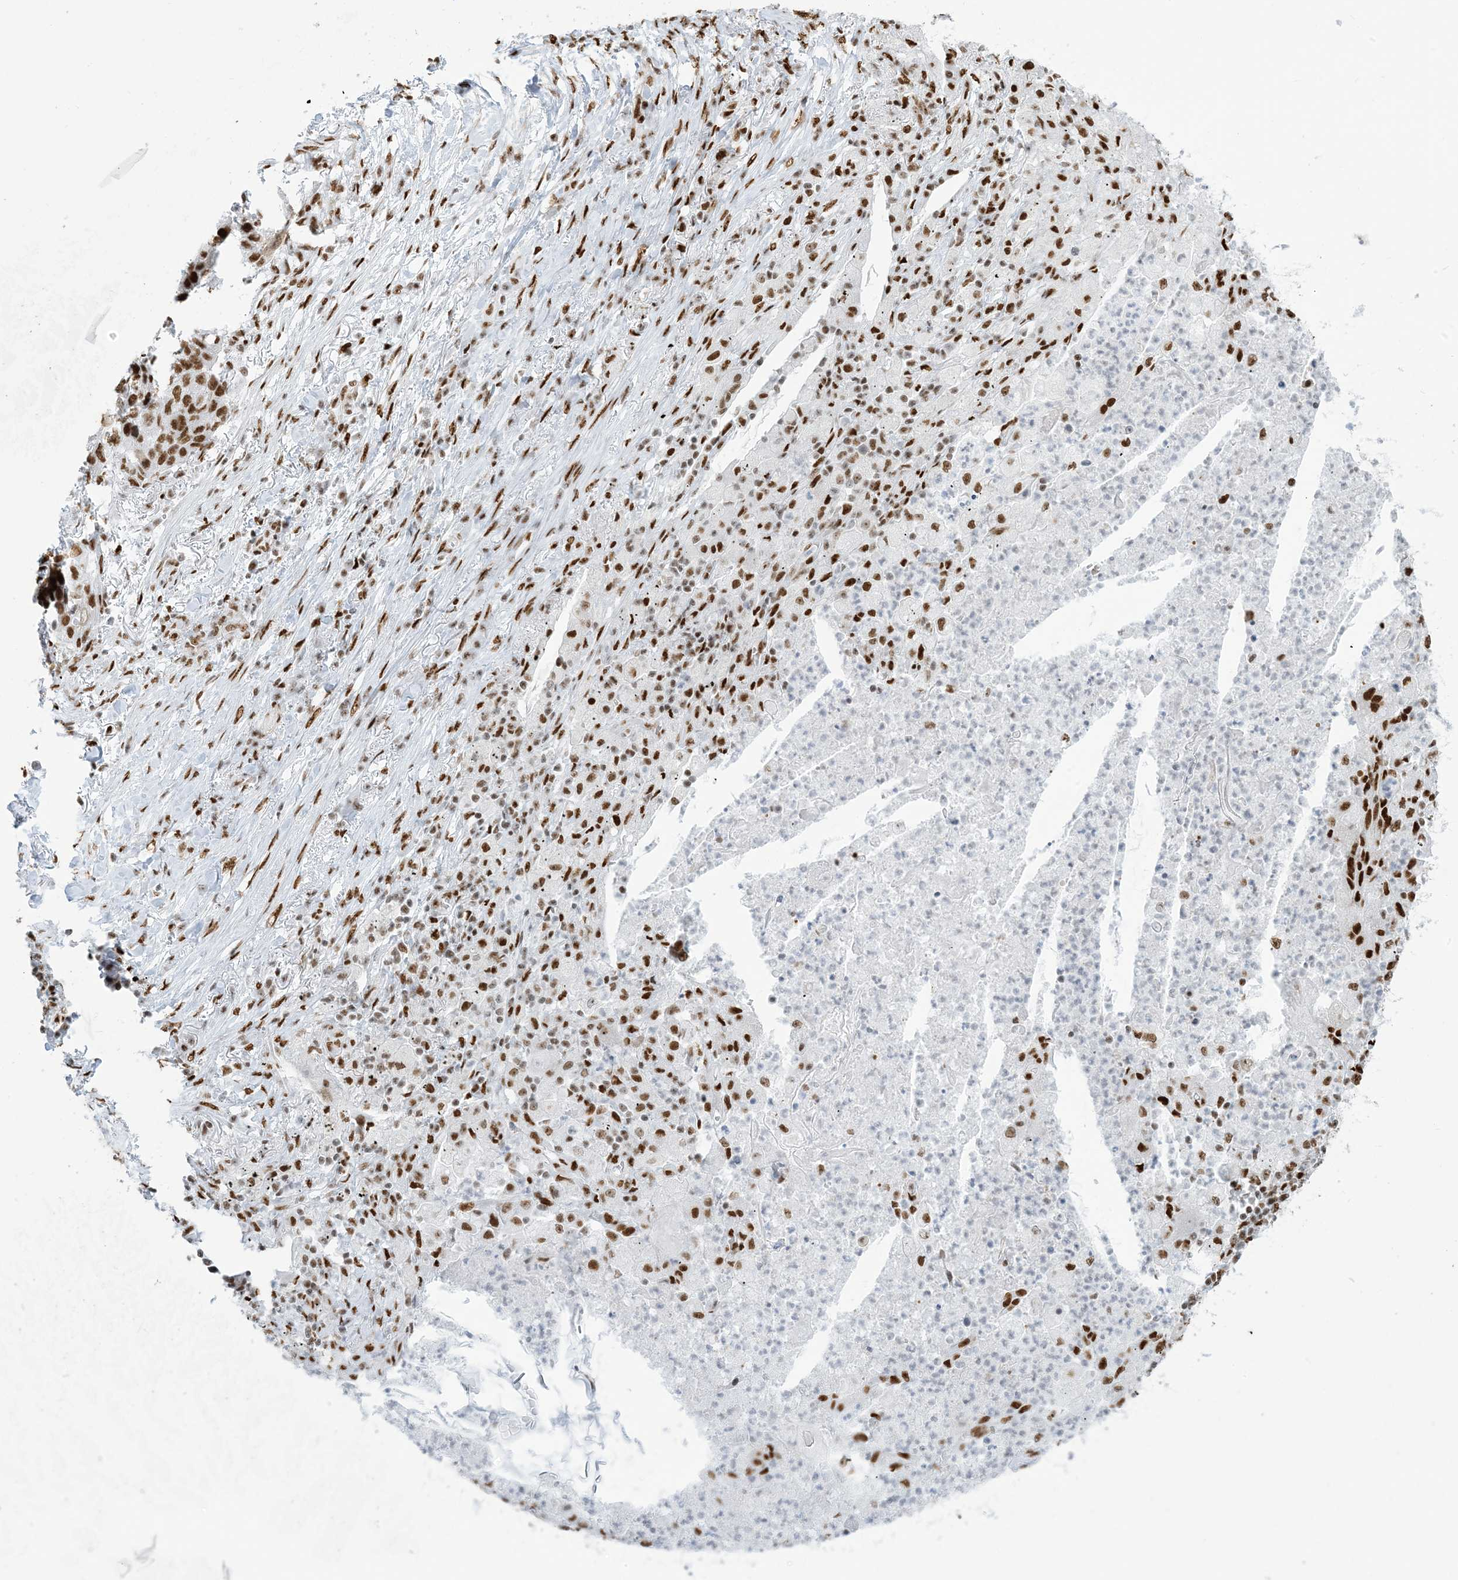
{"staining": {"intensity": "strong", "quantity": ">75%", "location": "nuclear"}, "tissue": "lung cancer", "cell_type": "Tumor cells", "image_type": "cancer", "snomed": [{"axis": "morphology", "description": "Squamous cell carcinoma, NOS"}, {"axis": "topography", "description": "Lung"}], "caption": "Immunohistochemical staining of human lung cancer (squamous cell carcinoma) reveals high levels of strong nuclear staining in approximately >75% of tumor cells. (DAB = brown stain, brightfield microscopy at high magnification).", "gene": "STAG1", "patient": {"sex": "female", "age": 63}}